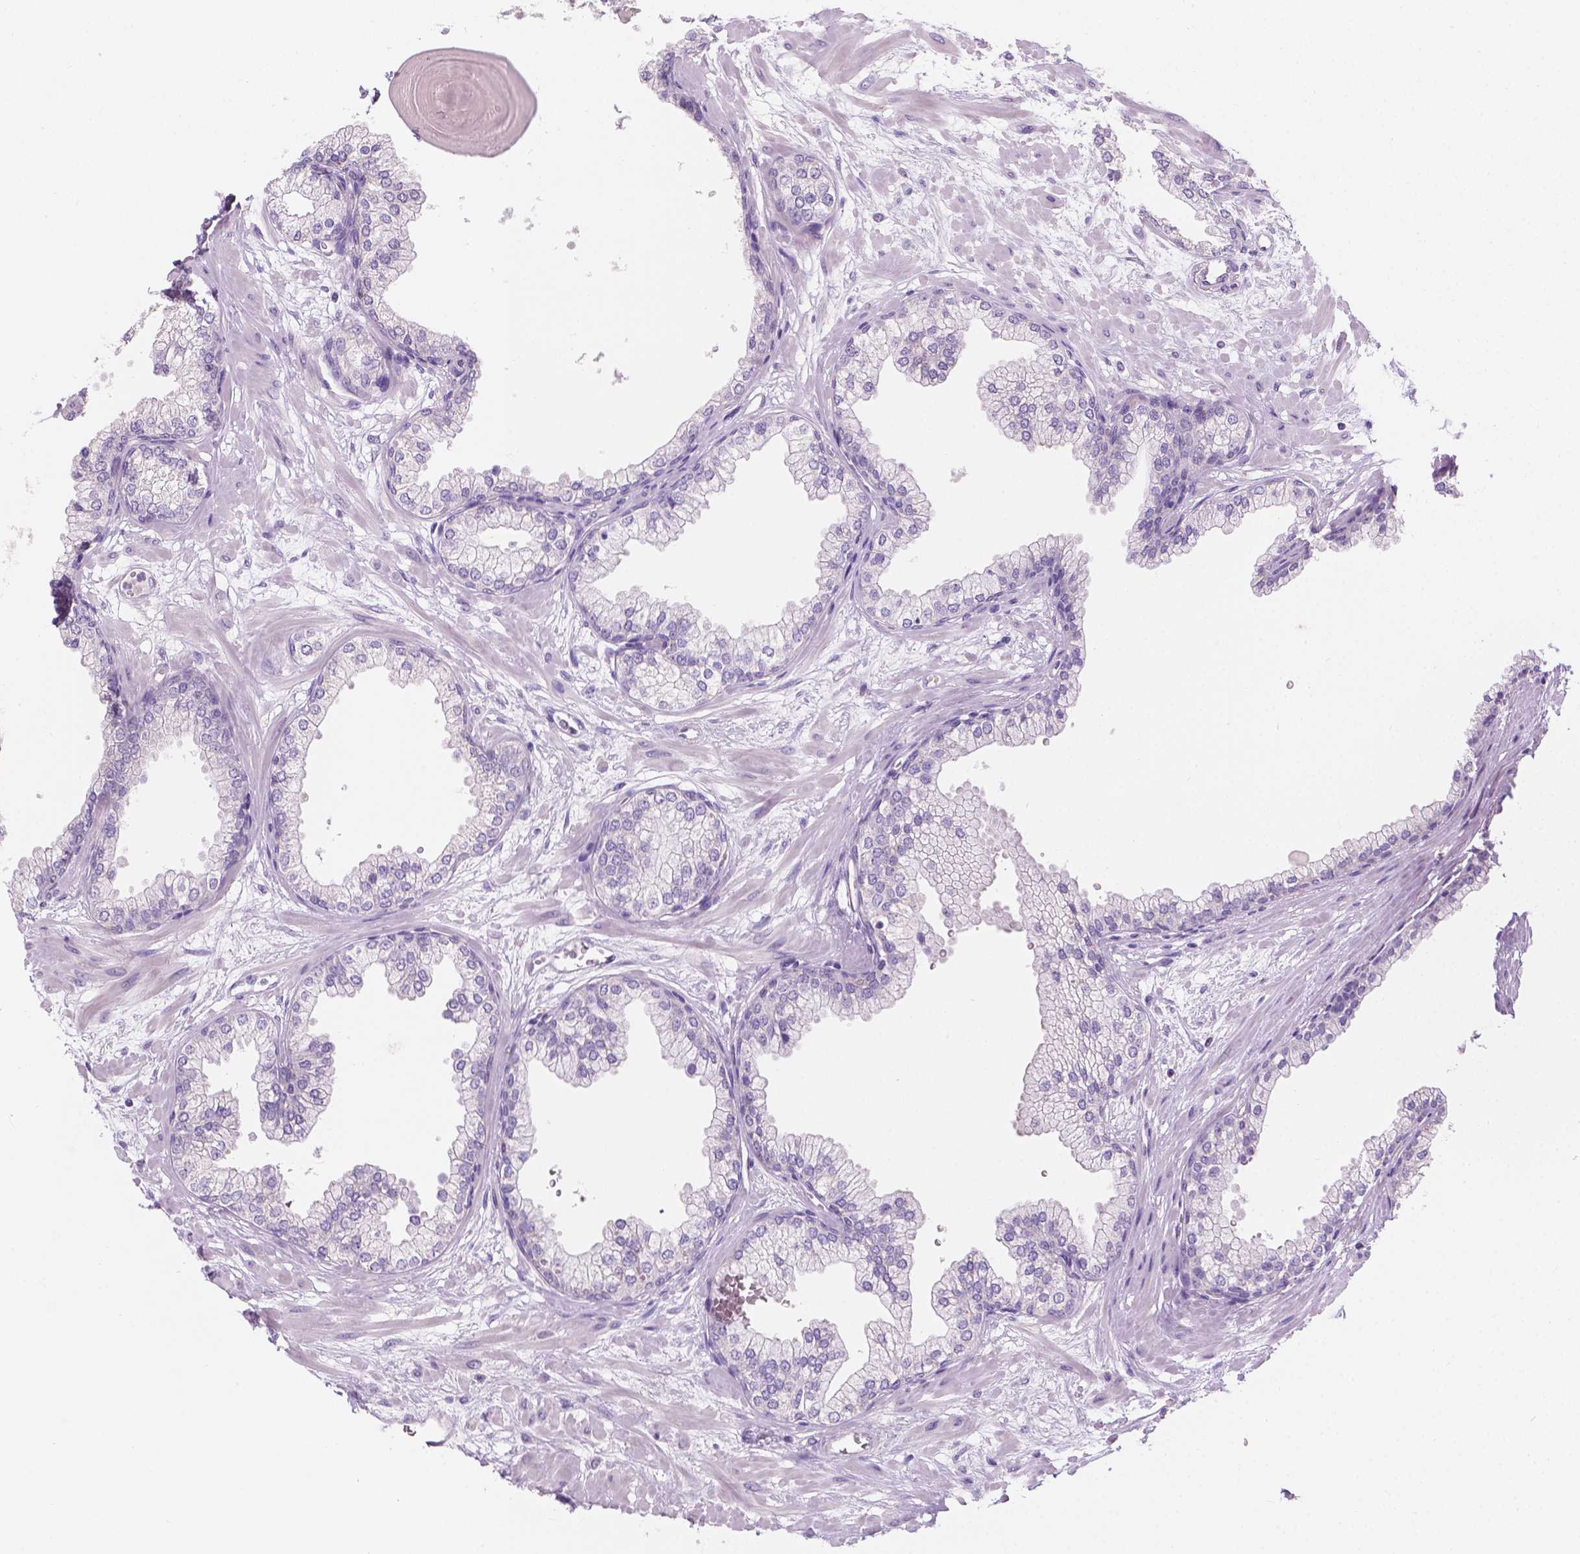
{"staining": {"intensity": "negative", "quantity": "none", "location": "none"}, "tissue": "prostate", "cell_type": "Glandular cells", "image_type": "normal", "snomed": [{"axis": "morphology", "description": "Normal tissue, NOS"}, {"axis": "topography", "description": "Prostate"}, {"axis": "topography", "description": "Peripheral nerve tissue"}], "caption": "This is an immunohistochemistry (IHC) histopathology image of unremarkable human prostate. There is no staining in glandular cells.", "gene": "SBSN", "patient": {"sex": "male", "age": 61}}